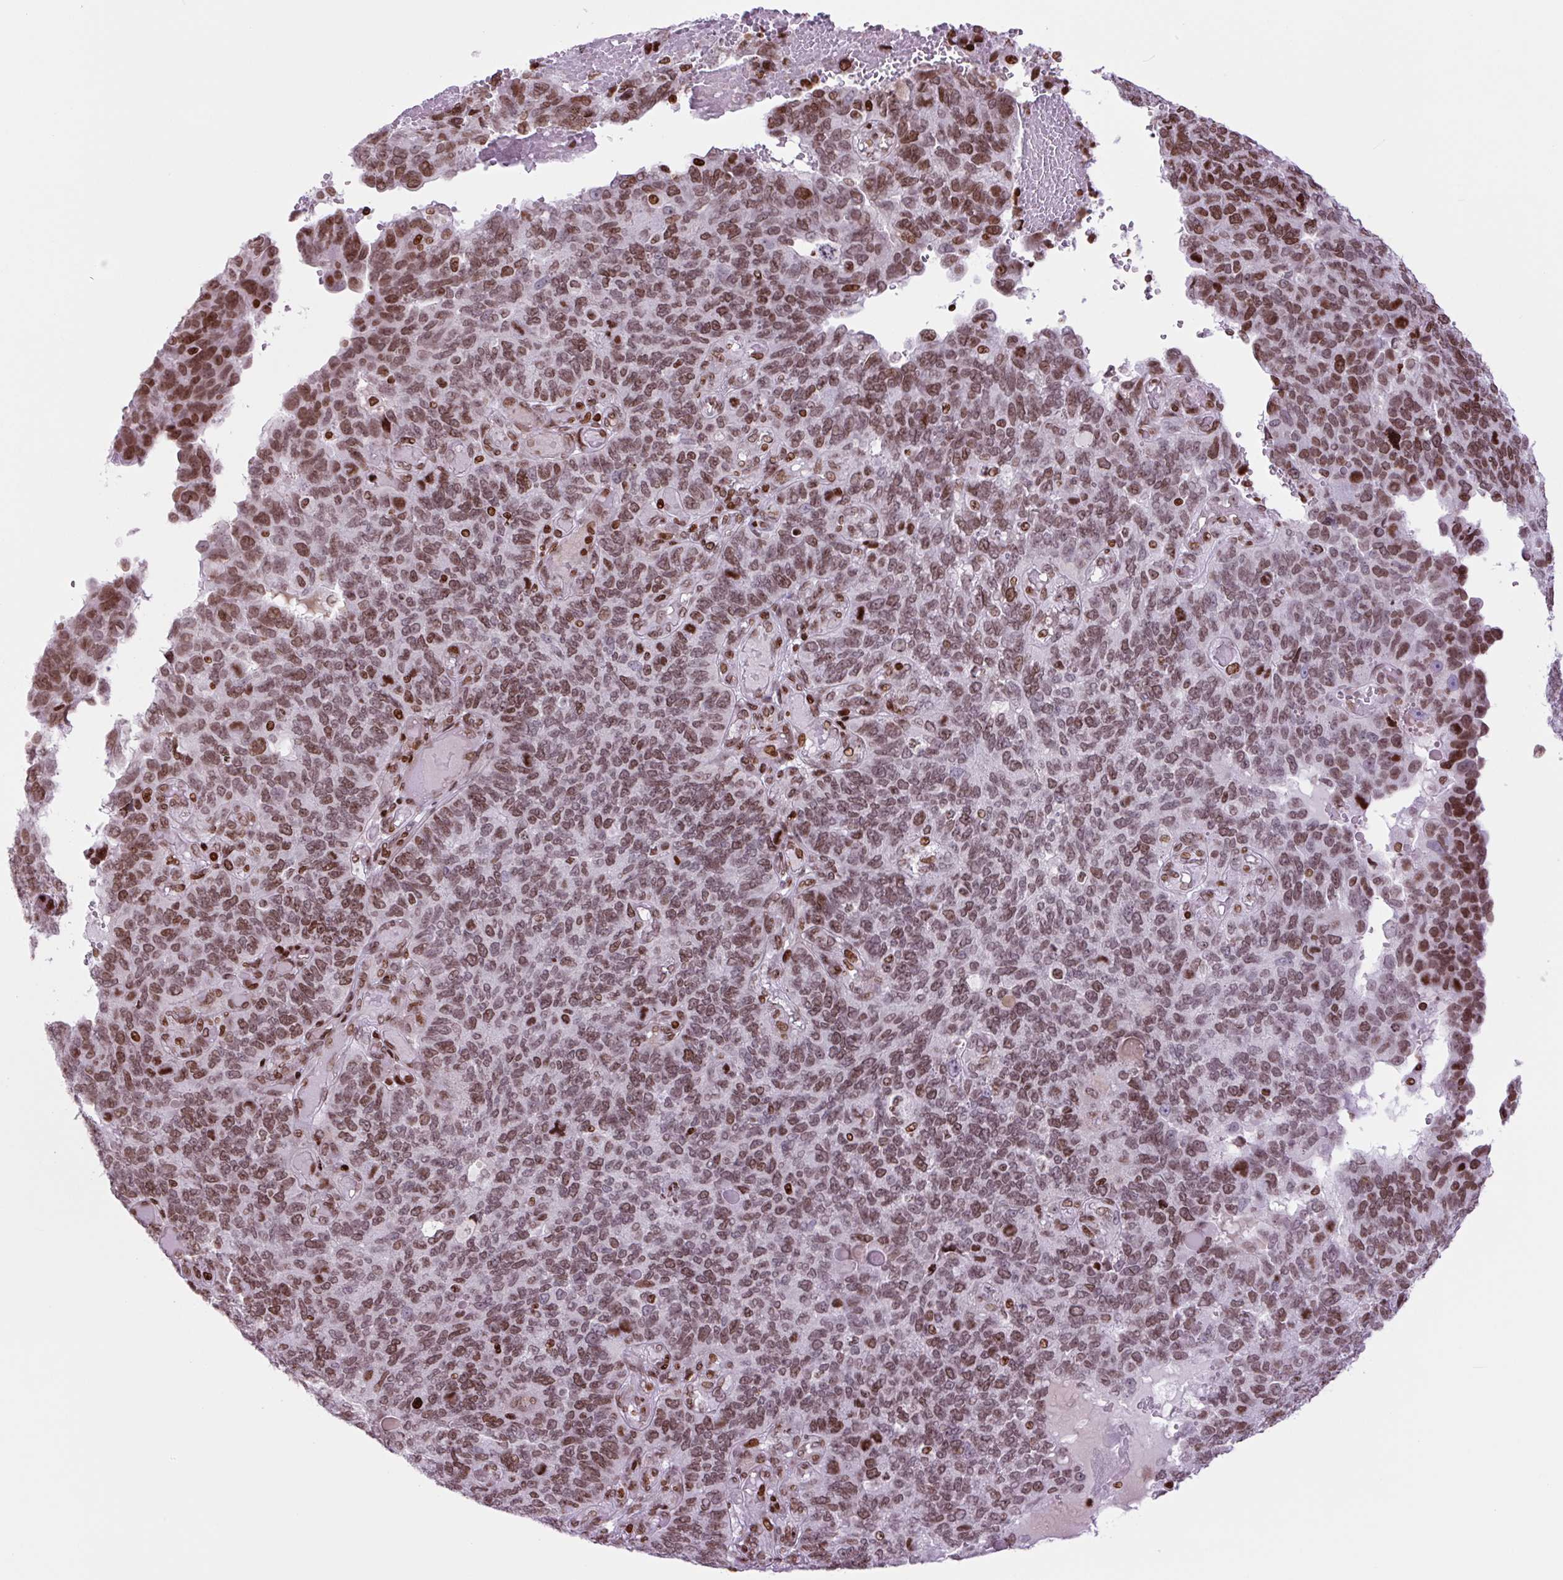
{"staining": {"intensity": "moderate", "quantity": ">75%", "location": "nuclear"}, "tissue": "endometrial cancer", "cell_type": "Tumor cells", "image_type": "cancer", "snomed": [{"axis": "morphology", "description": "Adenocarcinoma, NOS"}, {"axis": "topography", "description": "Endometrium"}], "caption": "Moderate nuclear protein positivity is identified in about >75% of tumor cells in endometrial adenocarcinoma.", "gene": "H1-3", "patient": {"sex": "female", "age": 66}}